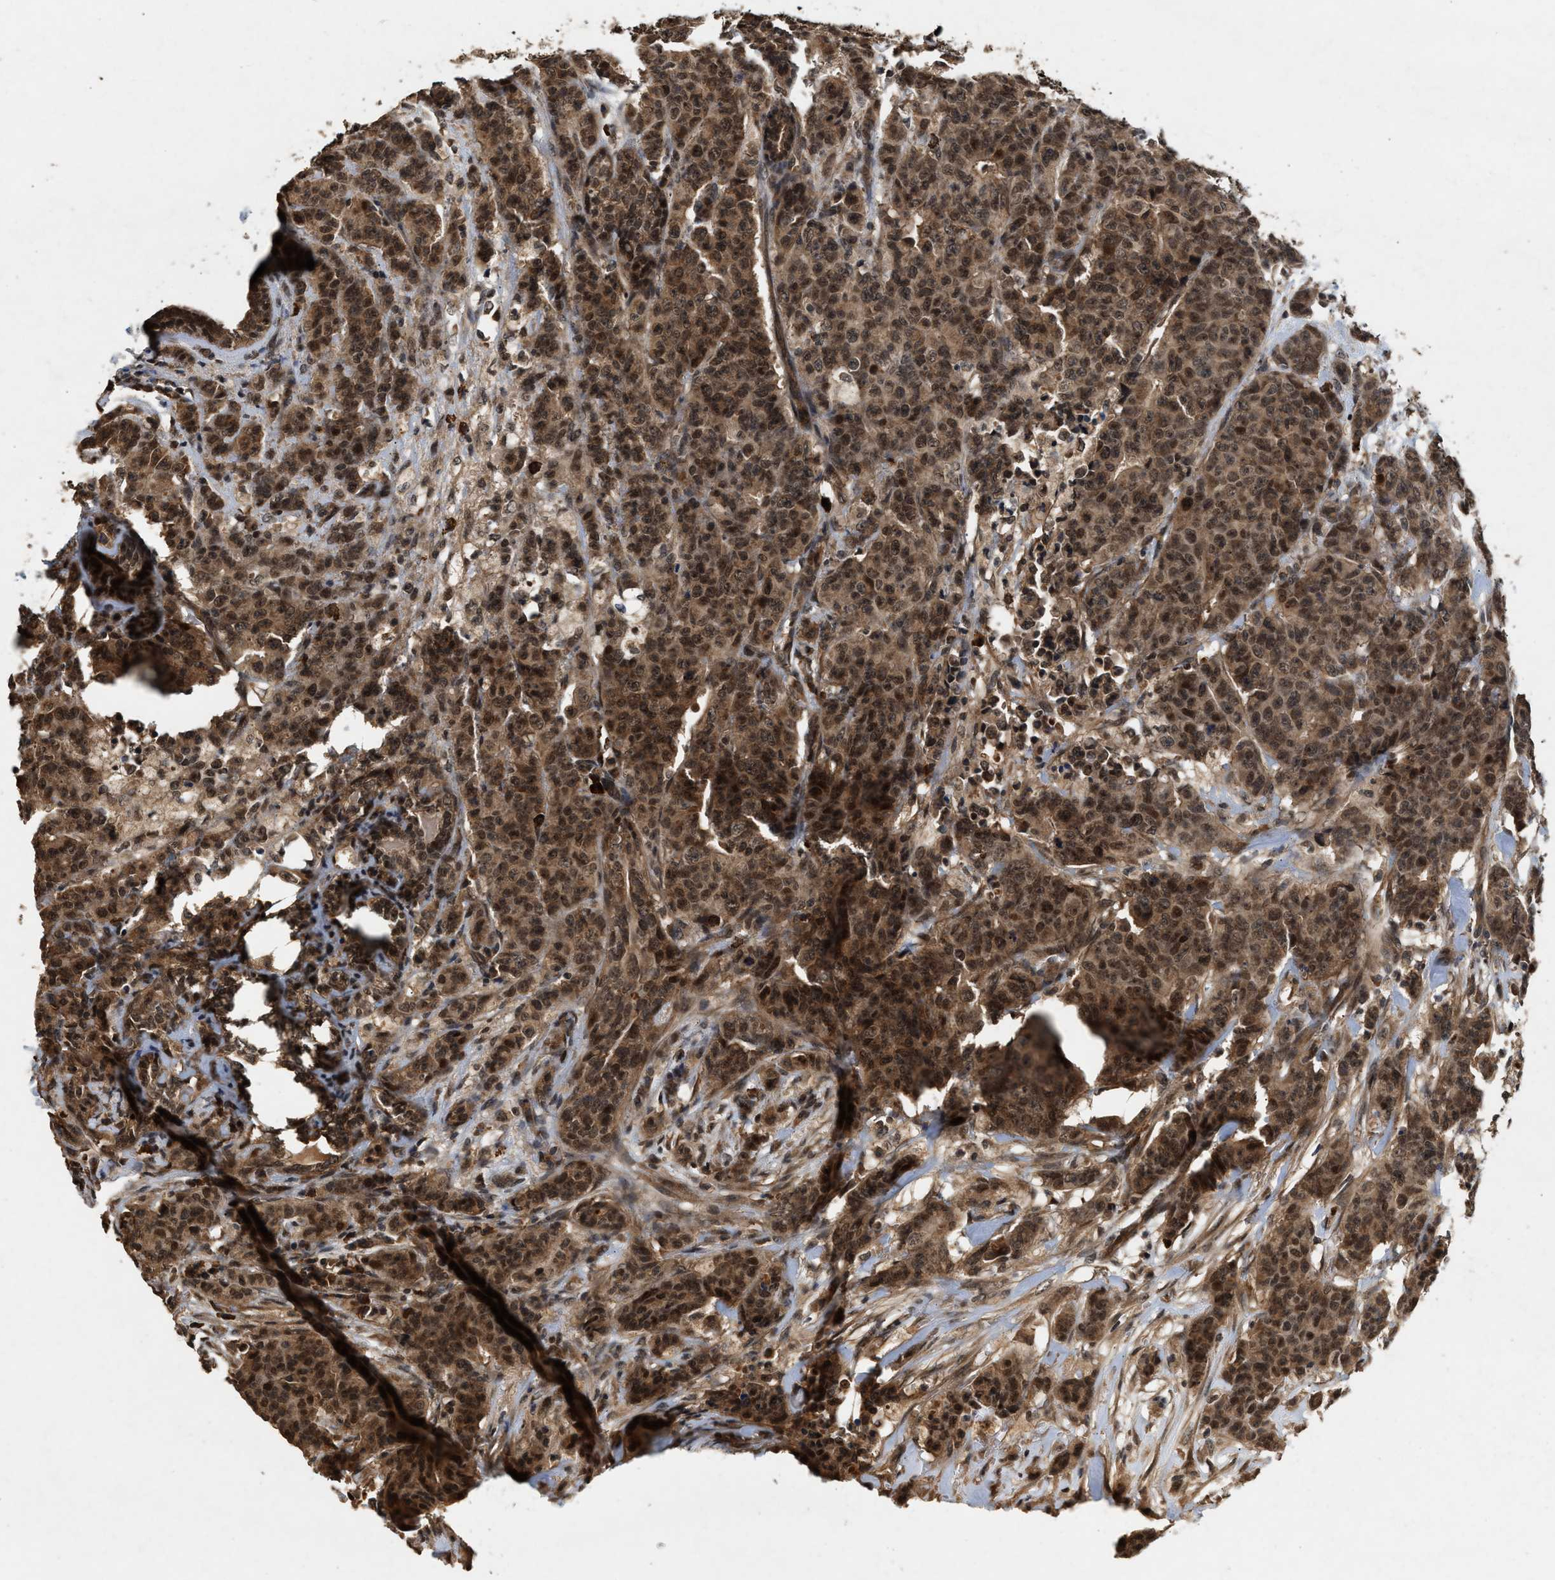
{"staining": {"intensity": "moderate", "quantity": ">75%", "location": "cytoplasmic/membranous,nuclear"}, "tissue": "breast cancer", "cell_type": "Tumor cells", "image_type": "cancer", "snomed": [{"axis": "morphology", "description": "Normal tissue, NOS"}, {"axis": "morphology", "description": "Duct carcinoma"}, {"axis": "topography", "description": "Breast"}], "caption": "Moderate cytoplasmic/membranous and nuclear staining for a protein is present in about >75% of tumor cells of breast intraductal carcinoma using immunohistochemistry.", "gene": "RUSC2", "patient": {"sex": "female", "age": 40}}